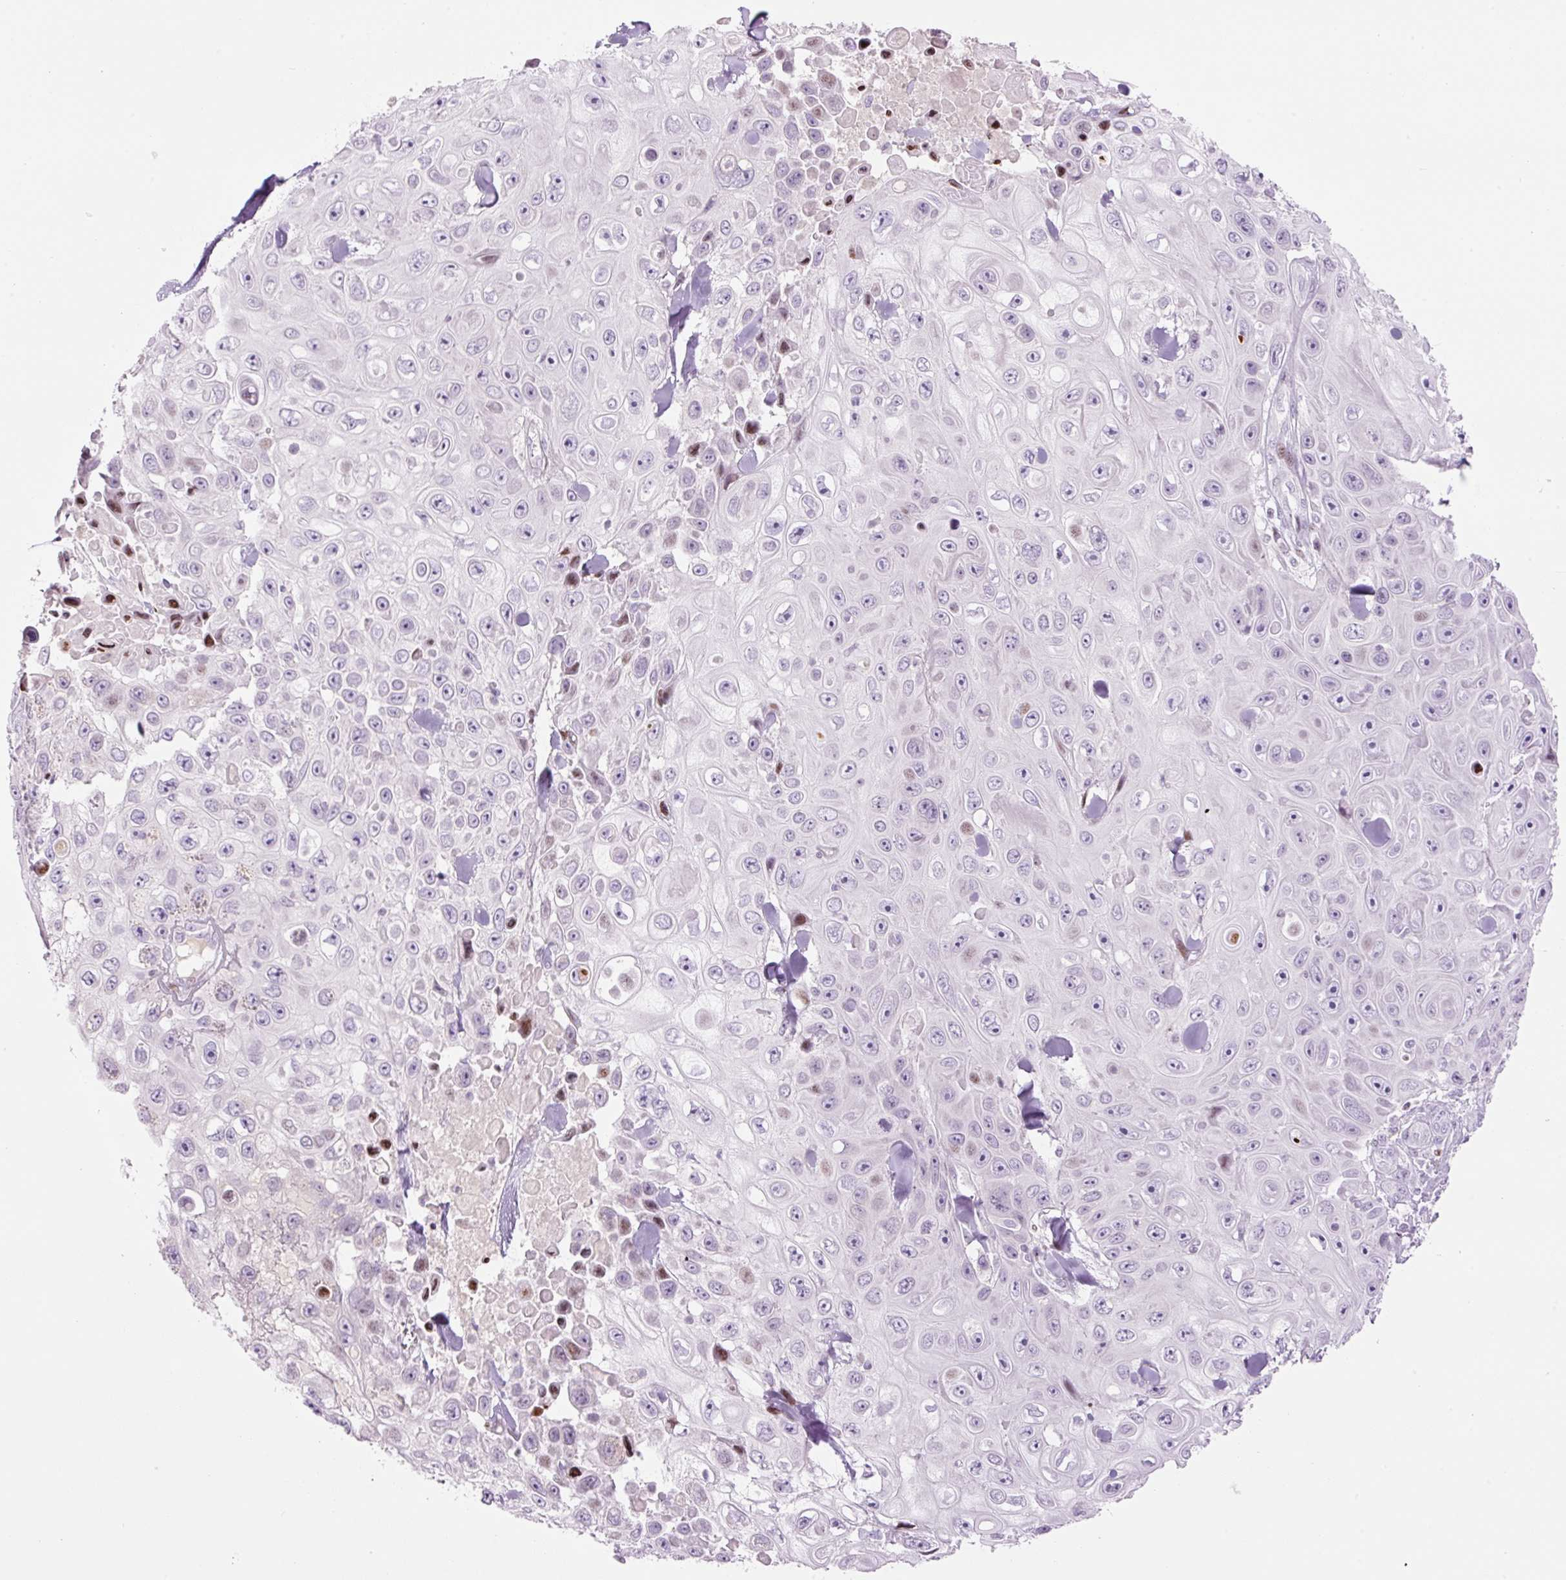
{"staining": {"intensity": "moderate", "quantity": "<25%", "location": "nuclear"}, "tissue": "skin cancer", "cell_type": "Tumor cells", "image_type": "cancer", "snomed": [{"axis": "morphology", "description": "Squamous cell carcinoma, NOS"}, {"axis": "topography", "description": "Skin"}], "caption": "Immunohistochemical staining of squamous cell carcinoma (skin) exhibits low levels of moderate nuclear staining in about <25% of tumor cells.", "gene": "TMEM177", "patient": {"sex": "male", "age": 82}}